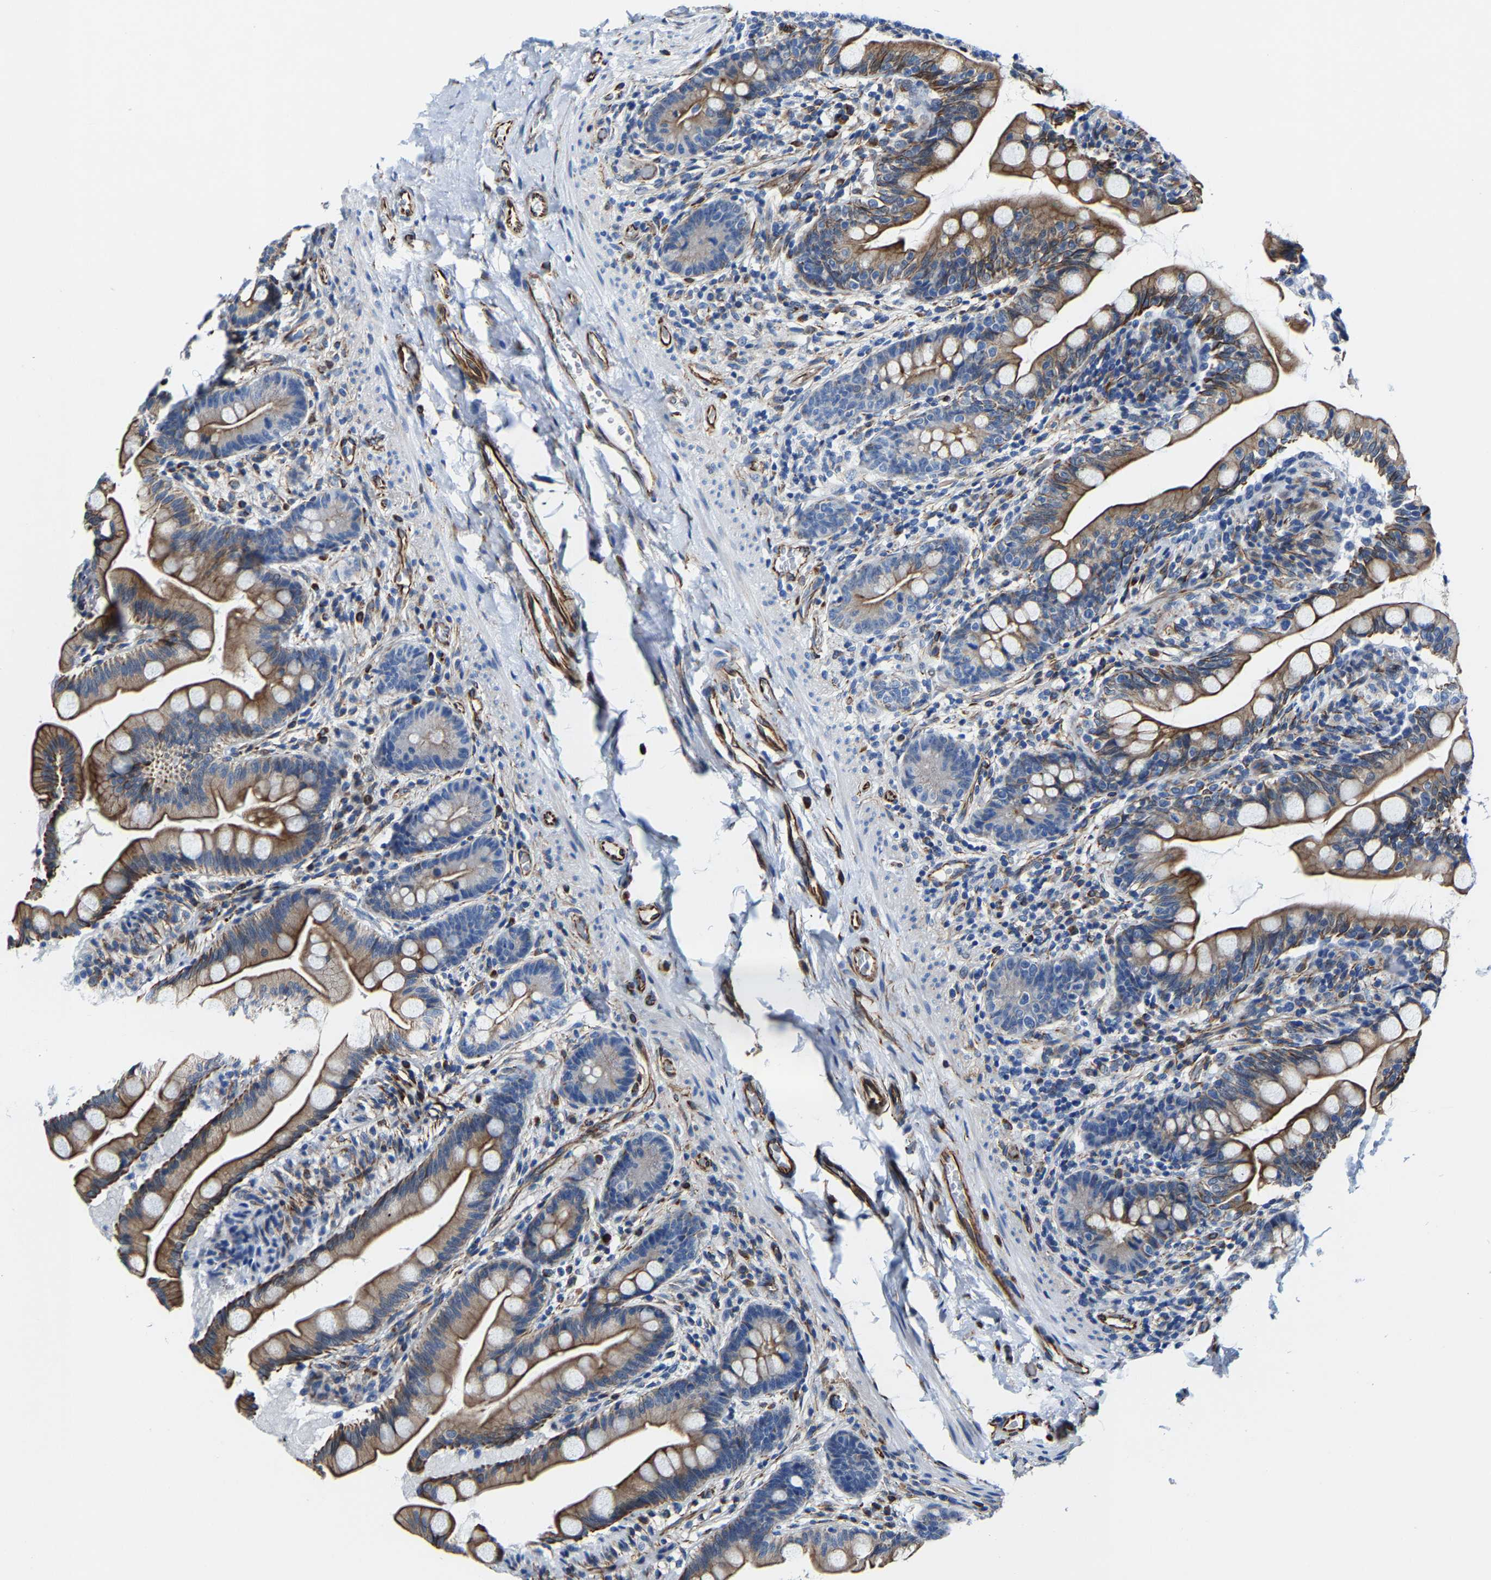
{"staining": {"intensity": "strong", "quantity": ">75%", "location": "cytoplasmic/membranous"}, "tissue": "small intestine", "cell_type": "Glandular cells", "image_type": "normal", "snomed": [{"axis": "morphology", "description": "Normal tissue, NOS"}, {"axis": "topography", "description": "Small intestine"}], "caption": "Immunohistochemistry histopathology image of benign human small intestine stained for a protein (brown), which displays high levels of strong cytoplasmic/membranous positivity in about >75% of glandular cells.", "gene": "MMEL1", "patient": {"sex": "female", "age": 56}}